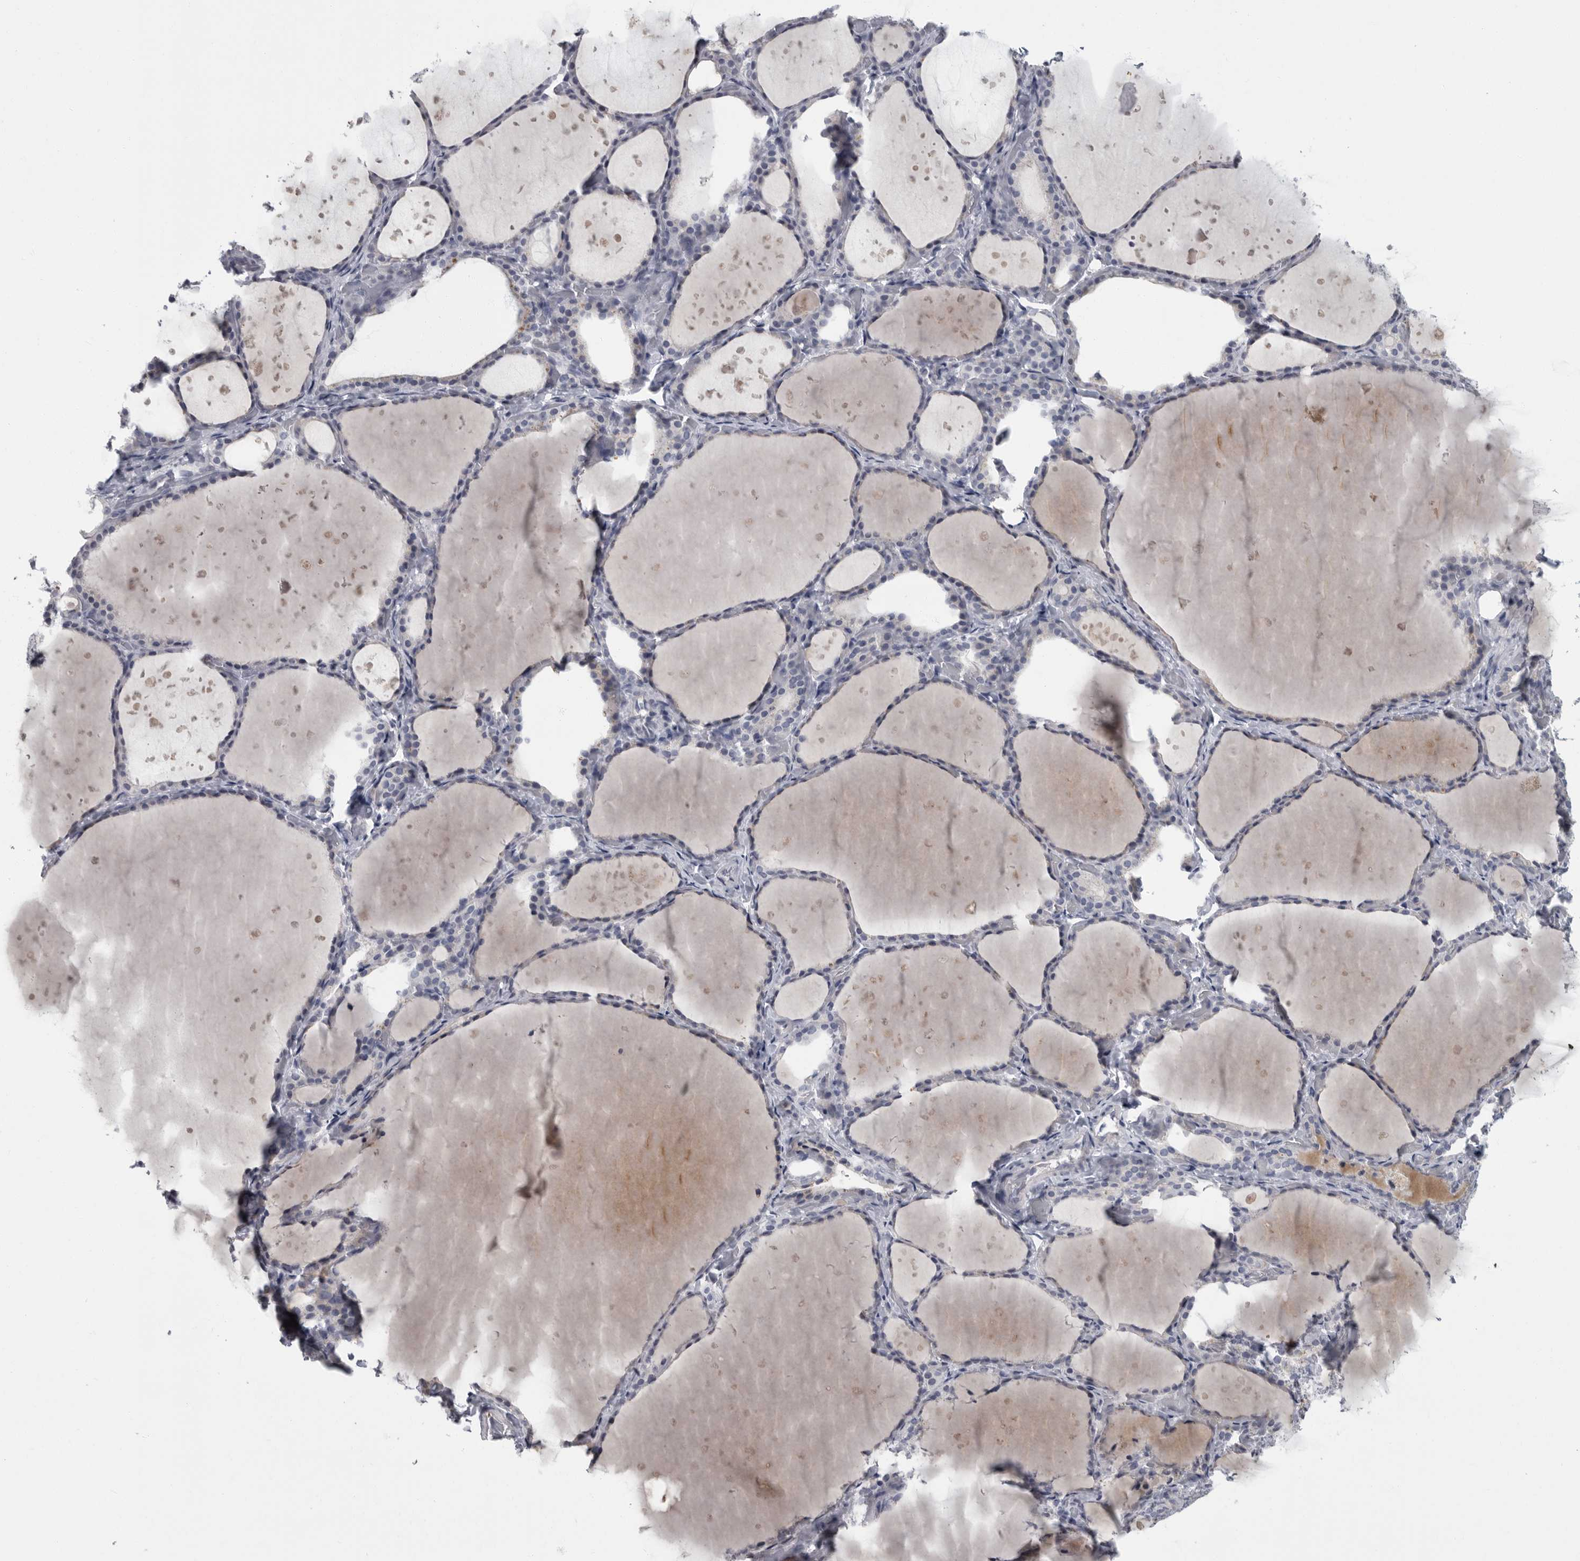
{"staining": {"intensity": "negative", "quantity": "none", "location": "none"}, "tissue": "thyroid gland", "cell_type": "Glandular cells", "image_type": "normal", "snomed": [{"axis": "morphology", "description": "Normal tissue, NOS"}, {"axis": "topography", "description": "Thyroid gland"}], "caption": "IHC of unremarkable human thyroid gland displays no expression in glandular cells.", "gene": "SLC25A39", "patient": {"sex": "female", "age": 44}}